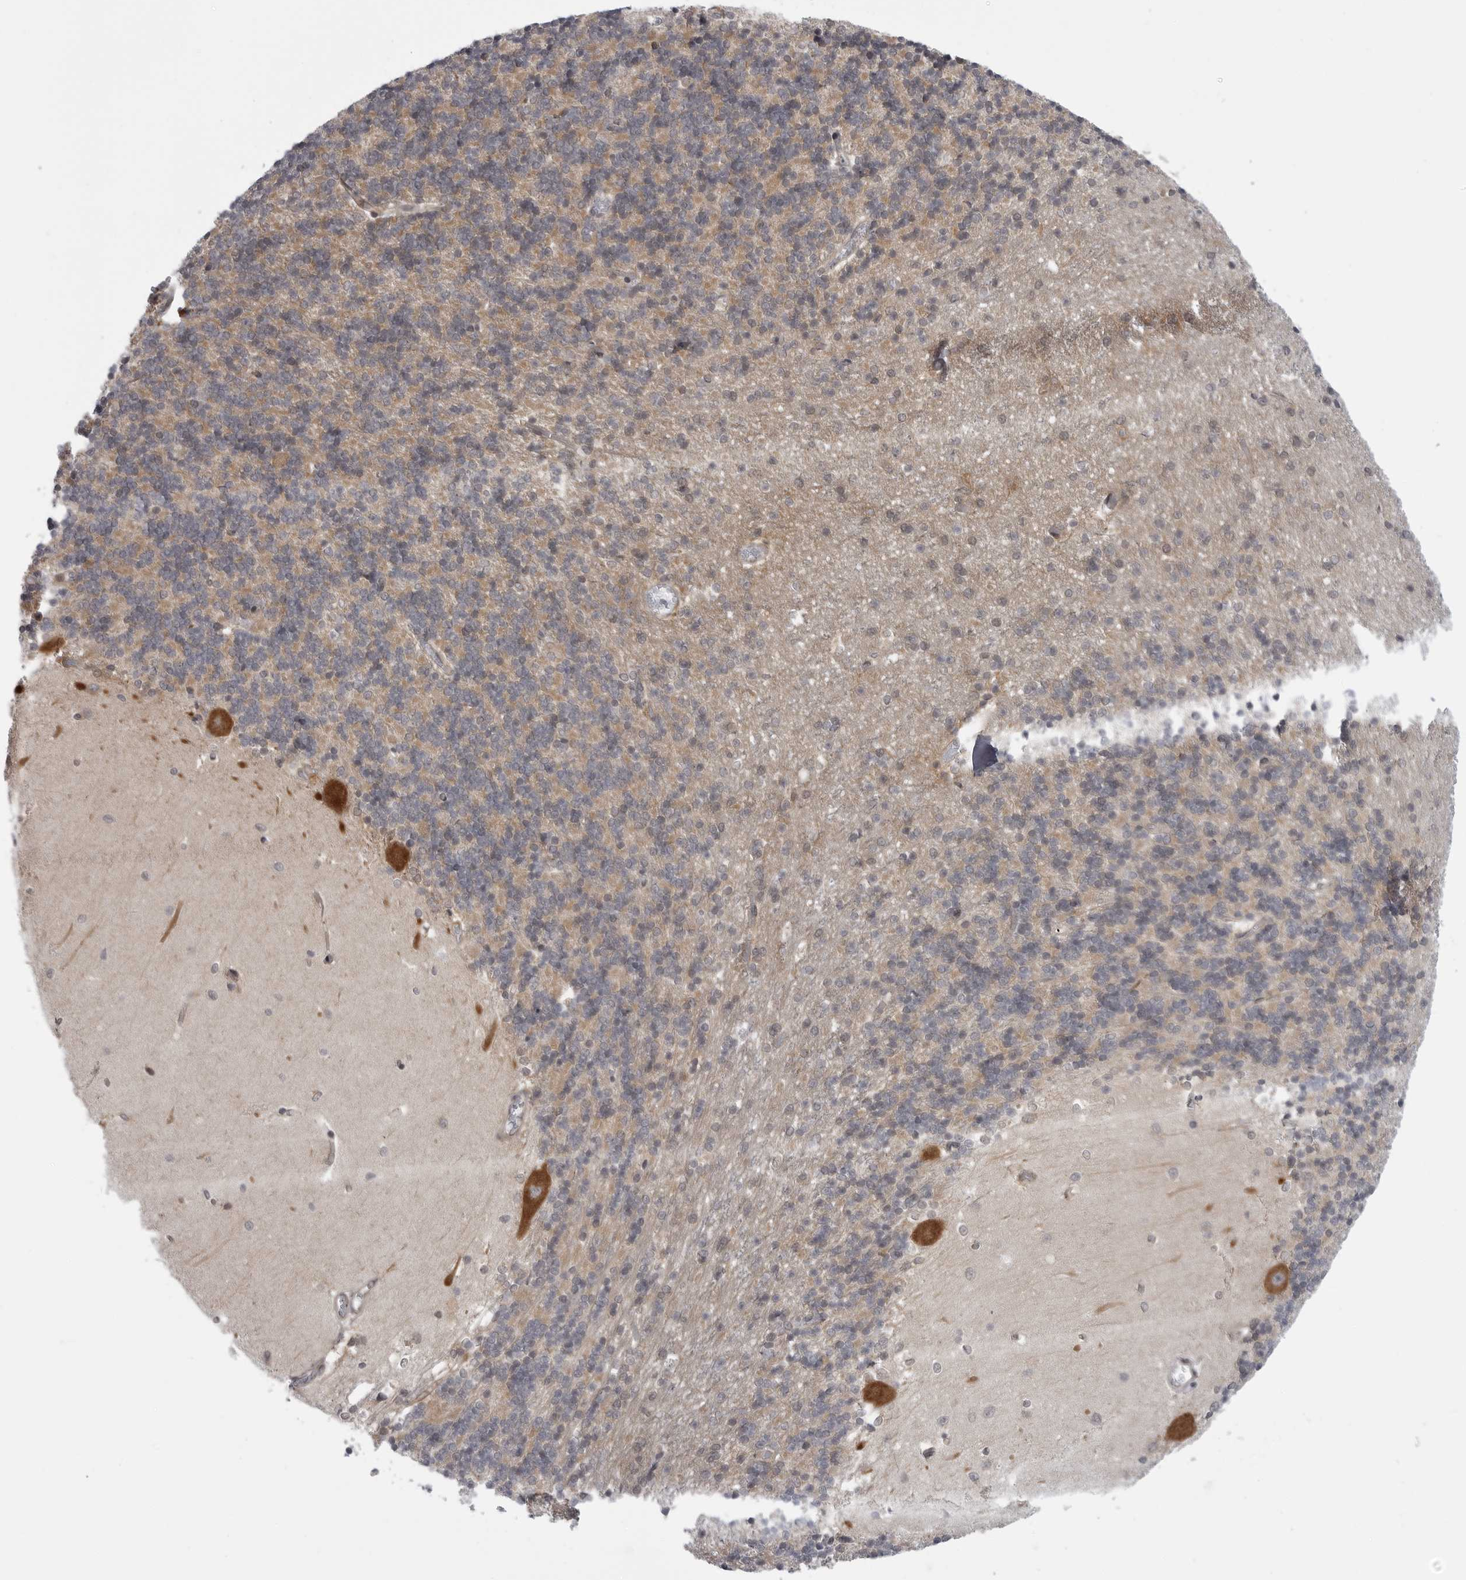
{"staining": {"intensity": "weak", "quantity": "25%-75%", "location": "cytoplasmic/membranous"}, "tissue": "cerebellum", "cell_type": "Cells in granular layer", "image_type": "normal", "snomed": [{"axis": "morphology", "description": "Normal tissue, NOS"}, {"axis": "topography", "description": "Cerebellum"}], "caption": "DAB (3,3'-diaminobenzidine) immunohistochemical staining of benign human cerebellum exhibits weak cytoplasmic/membranous protein staining in about 25%-75% of cells in granular layer.", "gene": "LRRC45", "patient": {"sex": "male", "age": 37}}